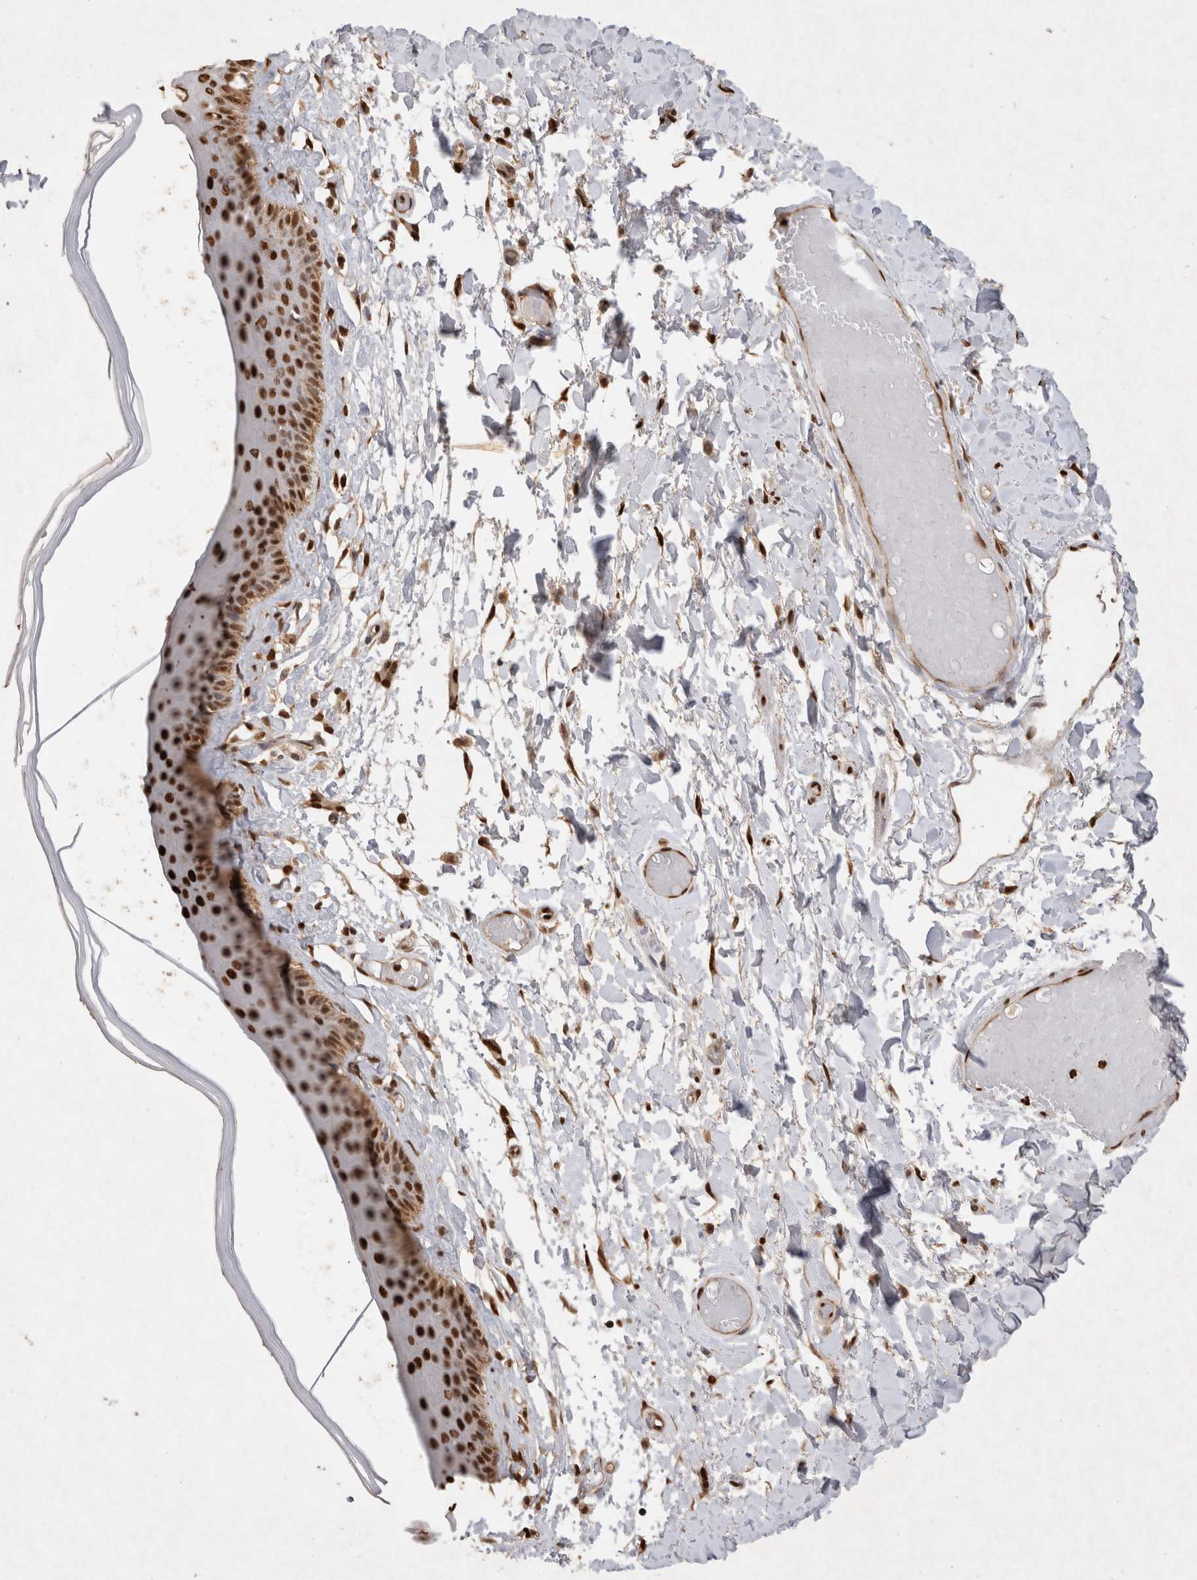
{"staining": {"intensity": "strong", "quantity": ">75%", "location": "nuclear"}, "tissue": "skin", "cell_type": "Epidermal cells", "image_type": "normal", "snomed": [{"axis": "morphology", "description": "Normal tissue, NOS"}, {"axis": "topography", "description": "Vulva"}], "caption": "This photomicrograph shows immunohistochemistry (IHC) staining of unremarkable human skin, with high strong nuclear staining in approximately >75% of epidermal cells.", "gene": "HDGF", "patient": {"sex": "female", "age": 73}}